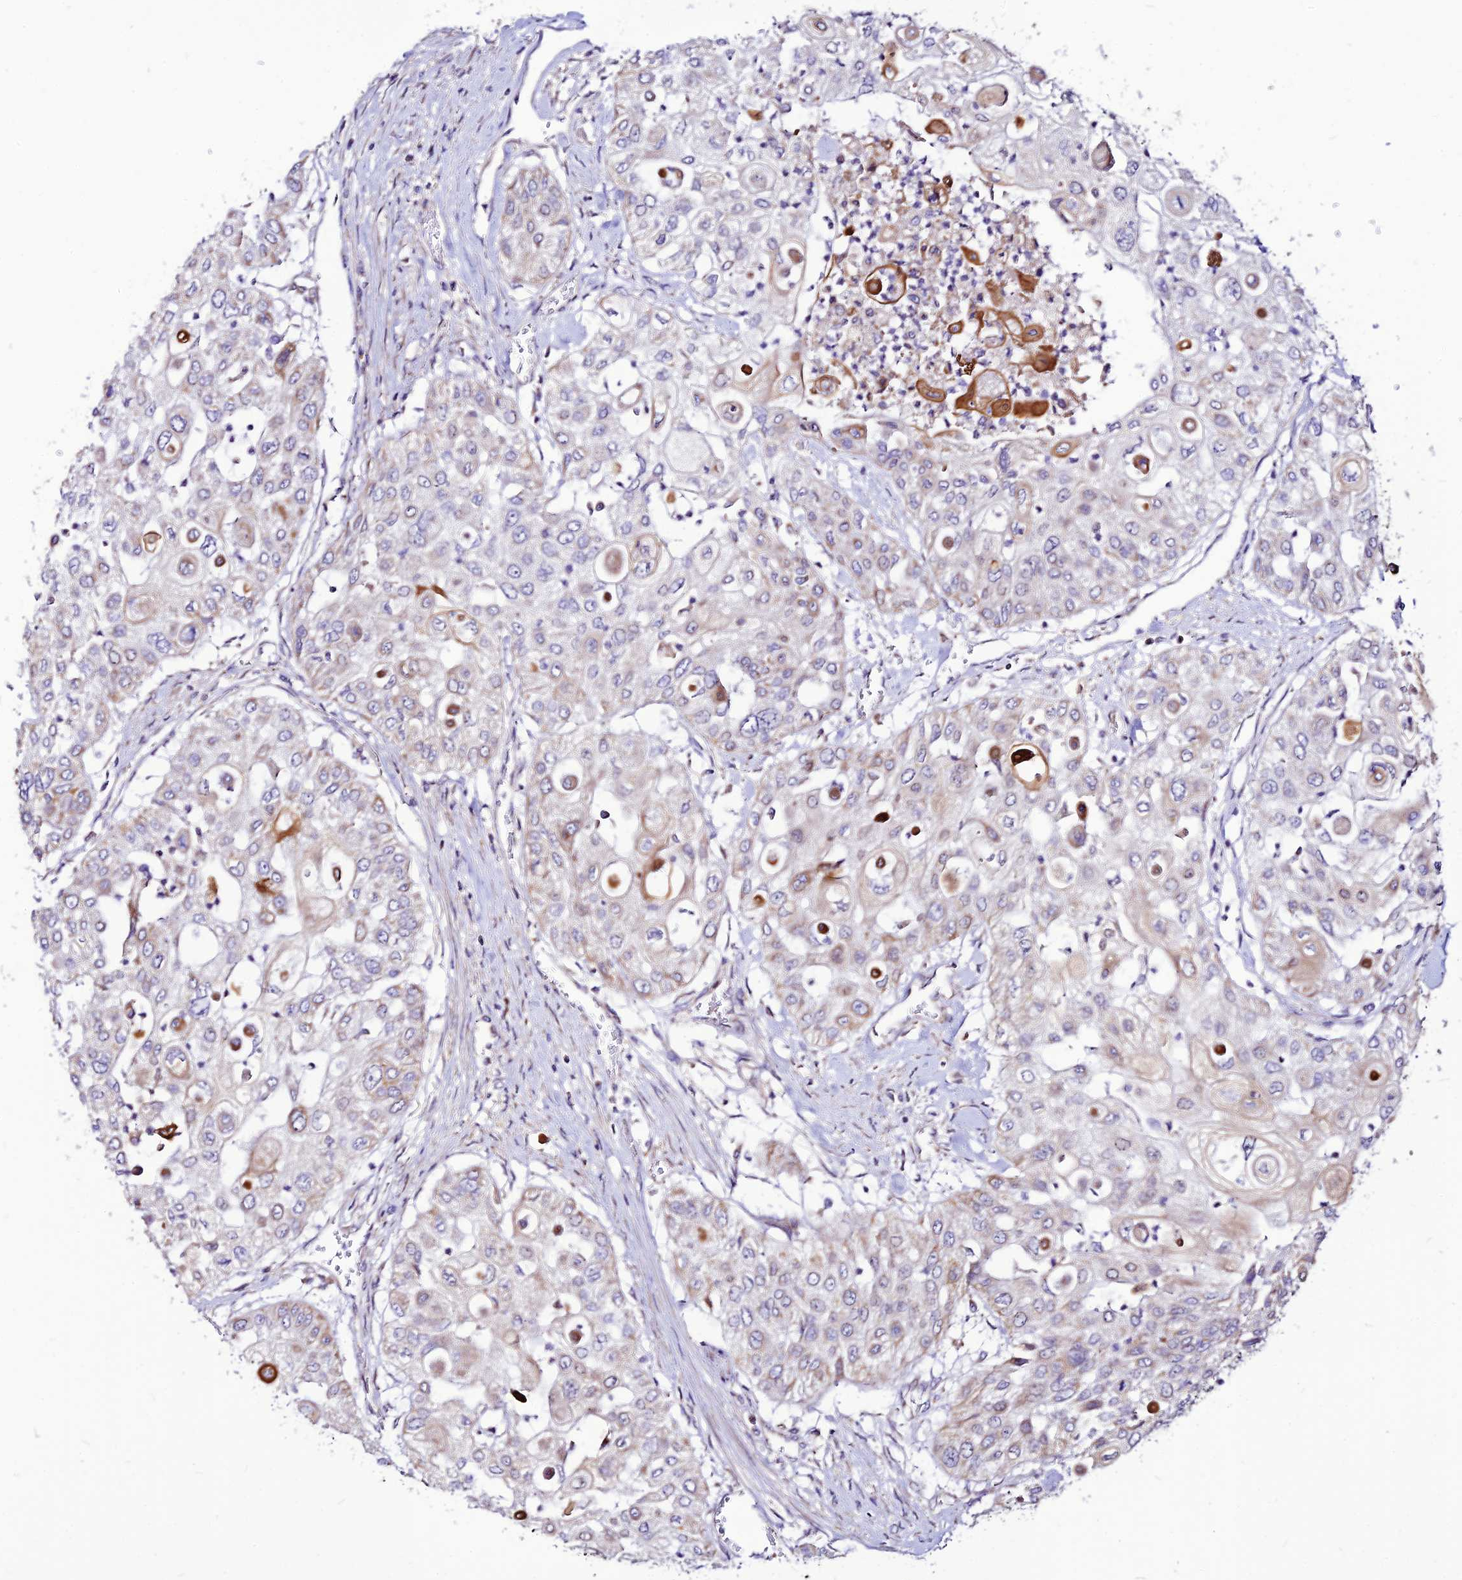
{"staining": {"intensity": "weak", "quantity": "<25%", "location": "cytoplasmic/membranous"}, "tissue": "urothelial cancer", "cell_type": "Tumor cells", "image_type": "cancer", "snomed": [{"axis": "morphology", "description": "Urothelial carcinoma, High grade"}, {"axis": "topography", "description": "Urinary bladder"}], "caption": "Micrograph shows no protein staining in tumor cells of urothelial carcinoma (high-grade) tissue. Brightfield microscopy of immunohistochemistry (IHC) stained with DAB (brown) and hematoxylin (blue), captured at high magnification.", "gene": "ECI1", "patient": {"sex": "female", "age": 79}}